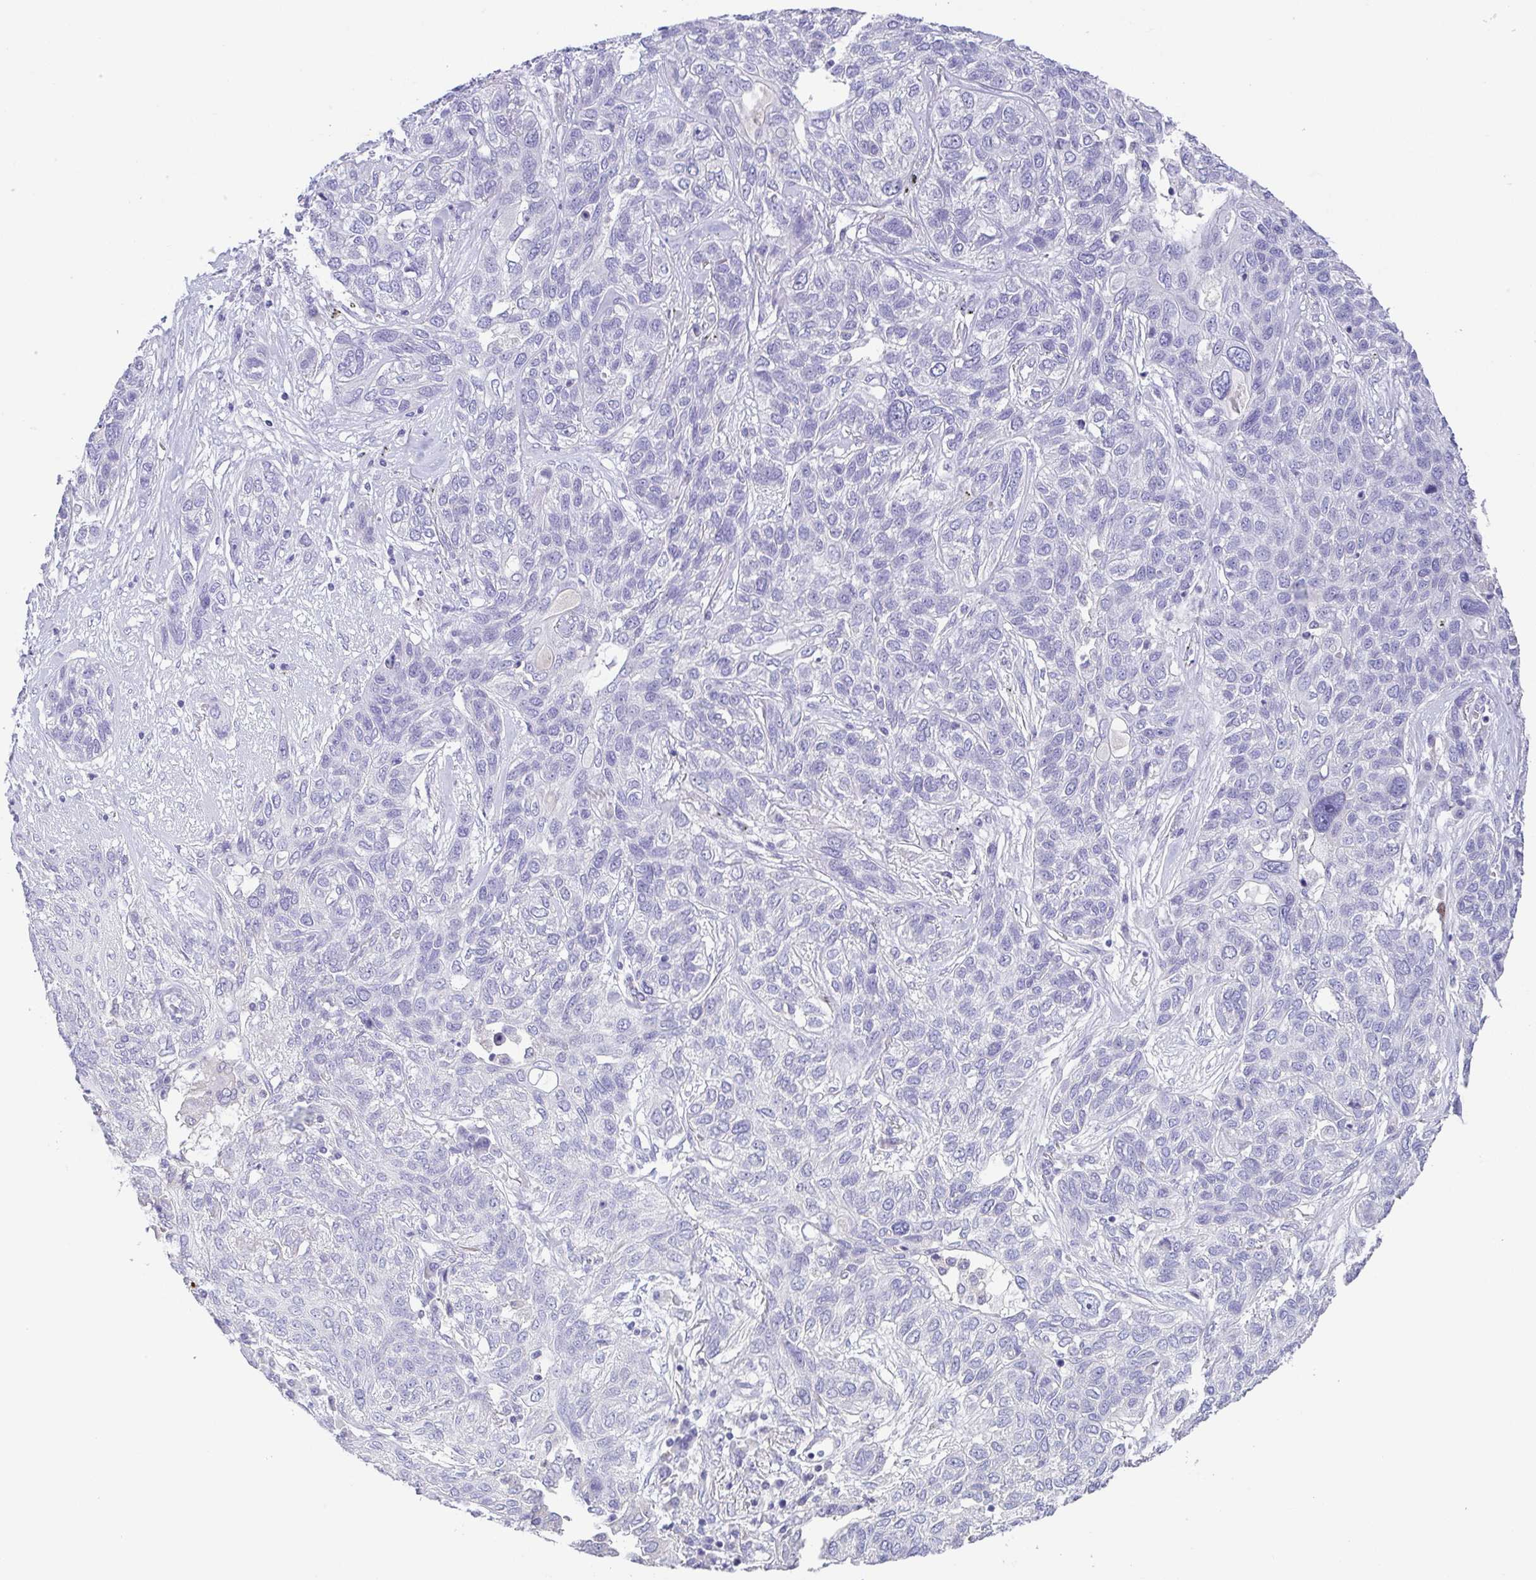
{"staining": {"intensity": "negative", "quantity": "none", "location": "none"}, "tissue": "lung cancer", "cell_type": "Tumor cells", "image_type": "cancer", "snomed": [{"axis": "morphology", "description": "Squamous cell carcinoma, NOS"}, {"axis": "topography", "description": "Lung"}], "caption": "This is a photomicrograph of immunohistochemistry staining of squamous cell carcinoma (lung), which shows no staining in tumor cells. Nuclei are stained in blue.", "gene": "PKDREJ", "patient": {"sex": "female", "age": 70}}